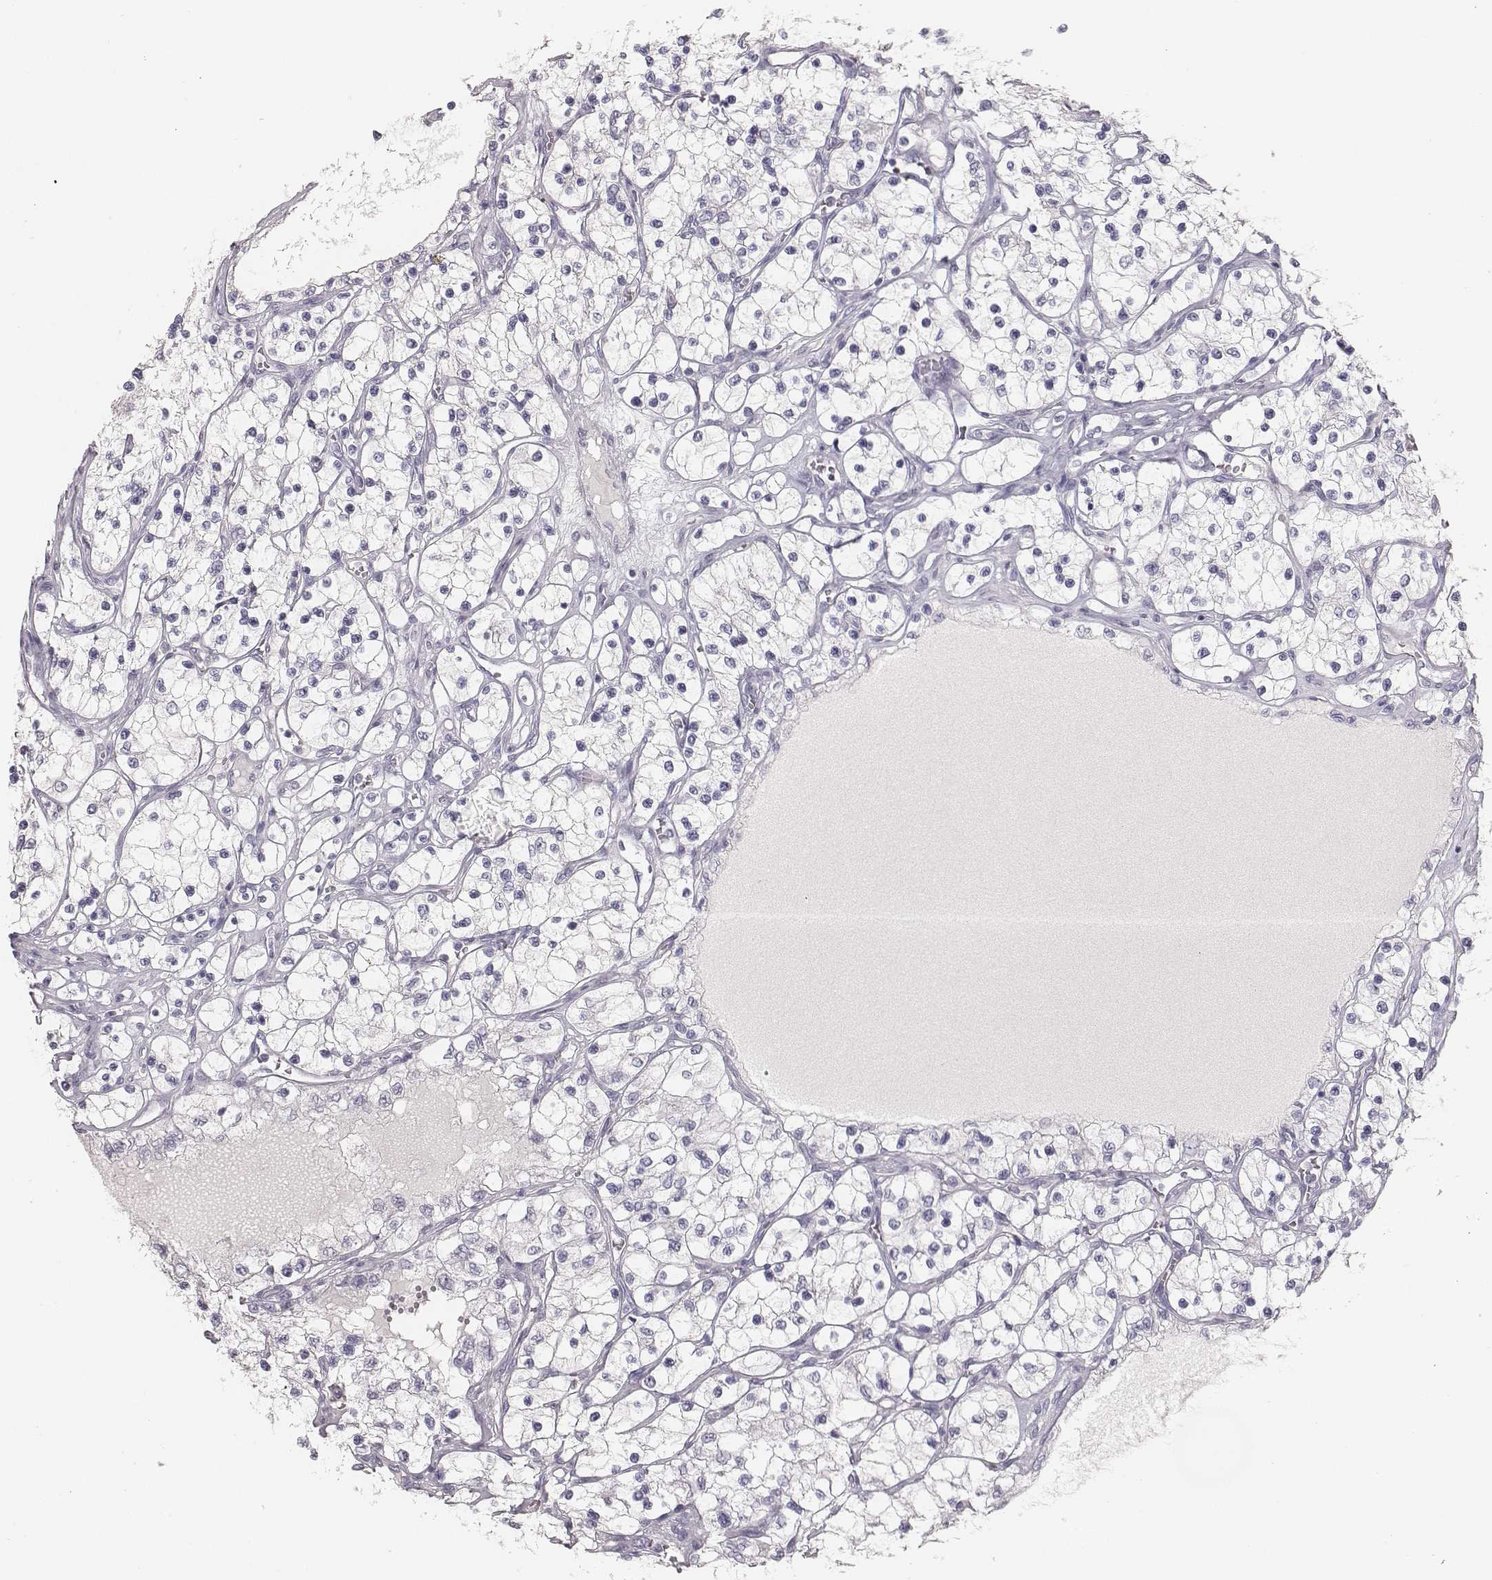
{"staining": {"intensity": "negative", "quantity": "none", "location": "none"}, "tissue": "renal cancer", "cell_type": "Tumor cells", "image_type": "cancer", "snomed": [{"axis": "morphology", "description": "Adenocarcinoma, NOS"}, {"axis": "topography", "description": "Kidney"}], "caption": "Immunohistochemical staining of renal cancer displays no significant positivity in tumor cells.", "gene": "MYH6", "patient": {"sex": "female", "age": 69}}